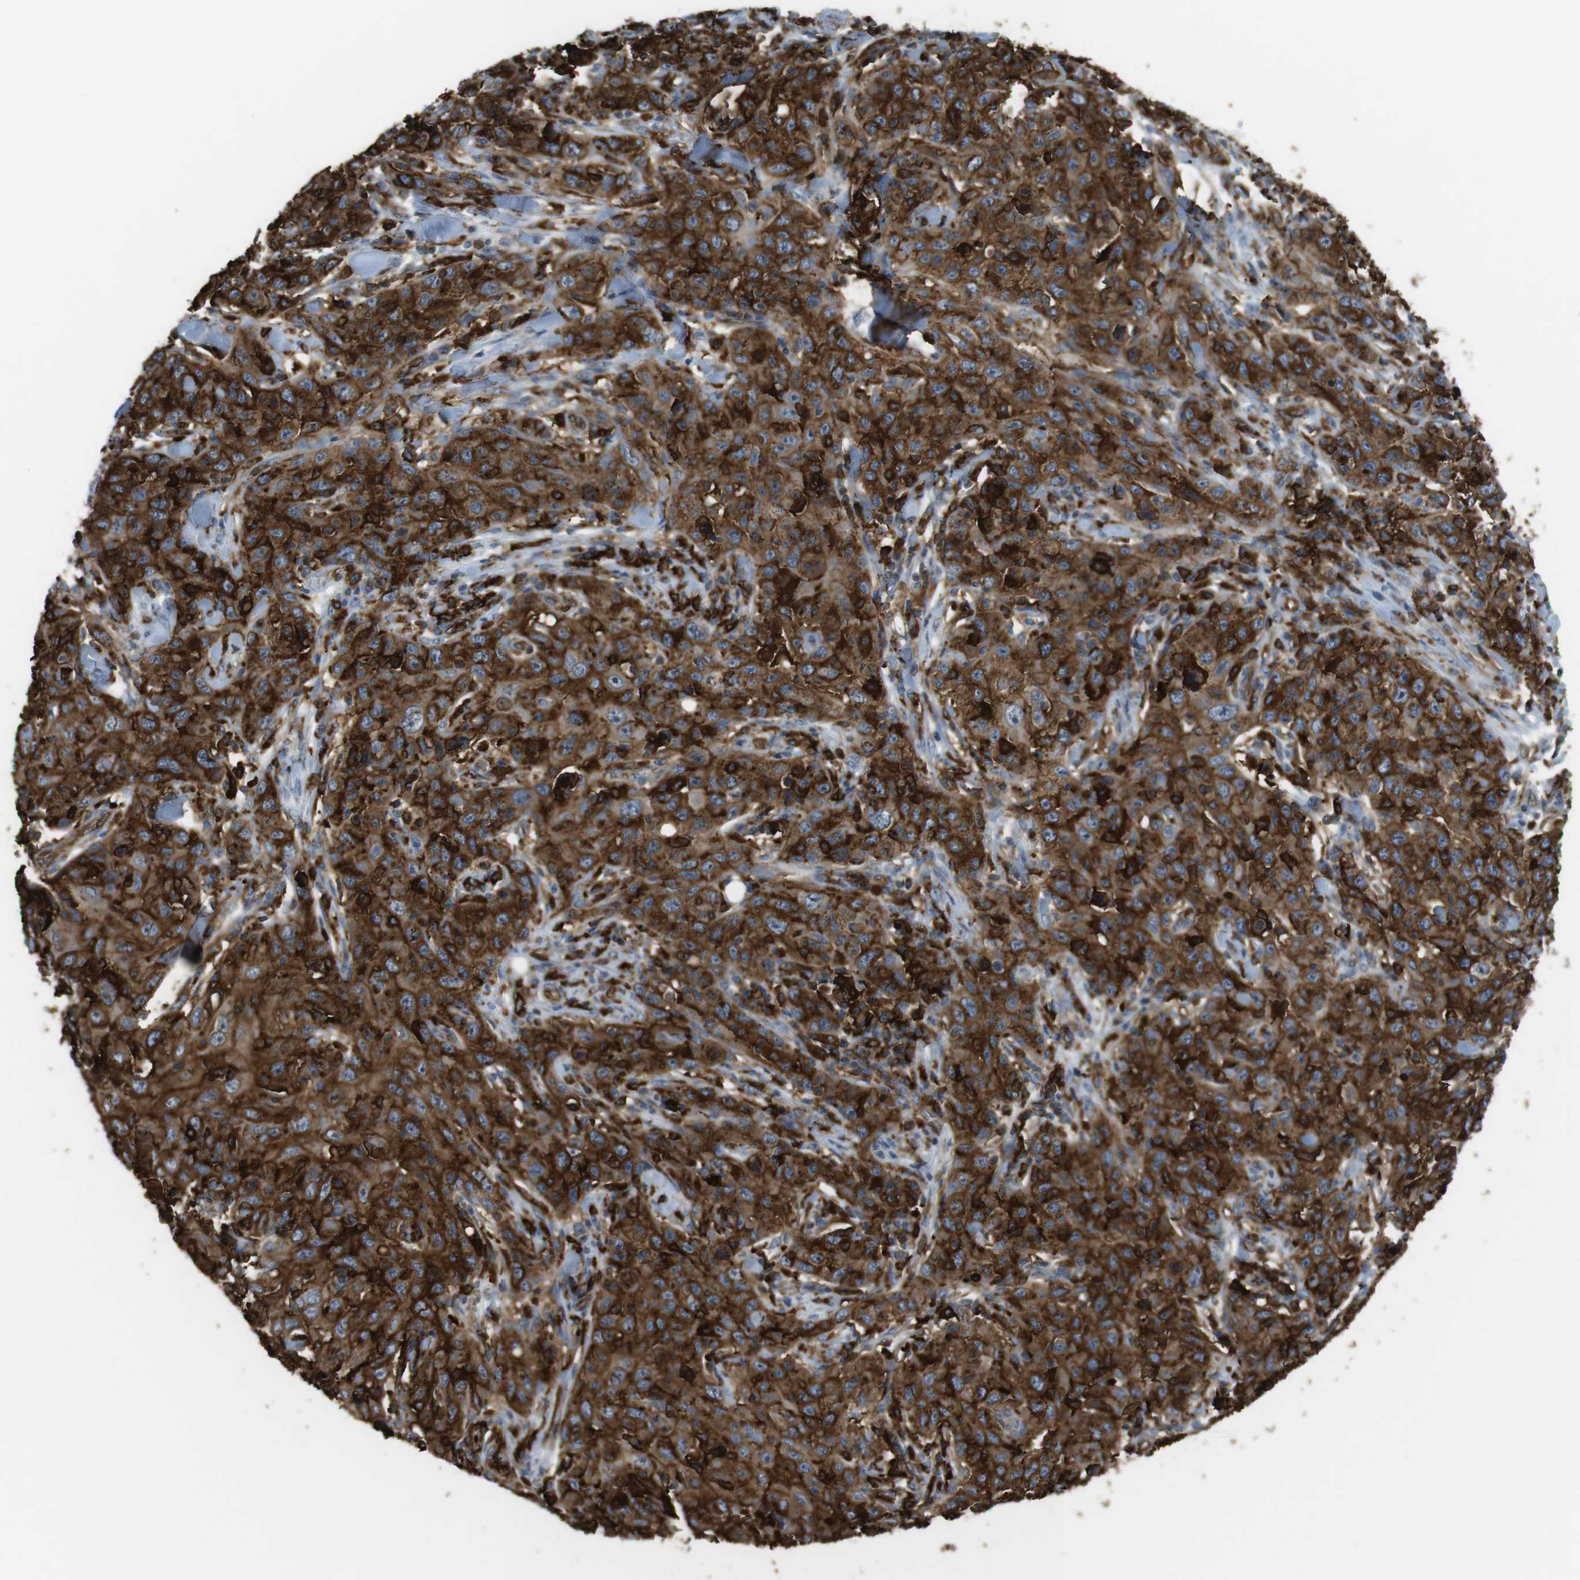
{"staining": {"intensity": "strong", "quantity": ">75%", "location": "cytoplasmic/membranous"}, "tissue": "skin cancer", "cell_type": "Tumor cells", "image_type": "cancer", "snomed": [{"axis": "morphology", "description": "Squamous cell carcinoma, NOS"}, {"axis": "topography", "description": "Skin"}], "caption": "Protein expression analysis of skin squamous cell carcinoma demonstrates strong cytoplasmic/membranous positivity in about >75% of tumor cells. (DAB (3,3'-diaminobenzidine) IHC, brown staining for protein, blue staining for nuclei).", "gene": "HLA-DRA", "patient": {"sex": "female", "age": 88}}